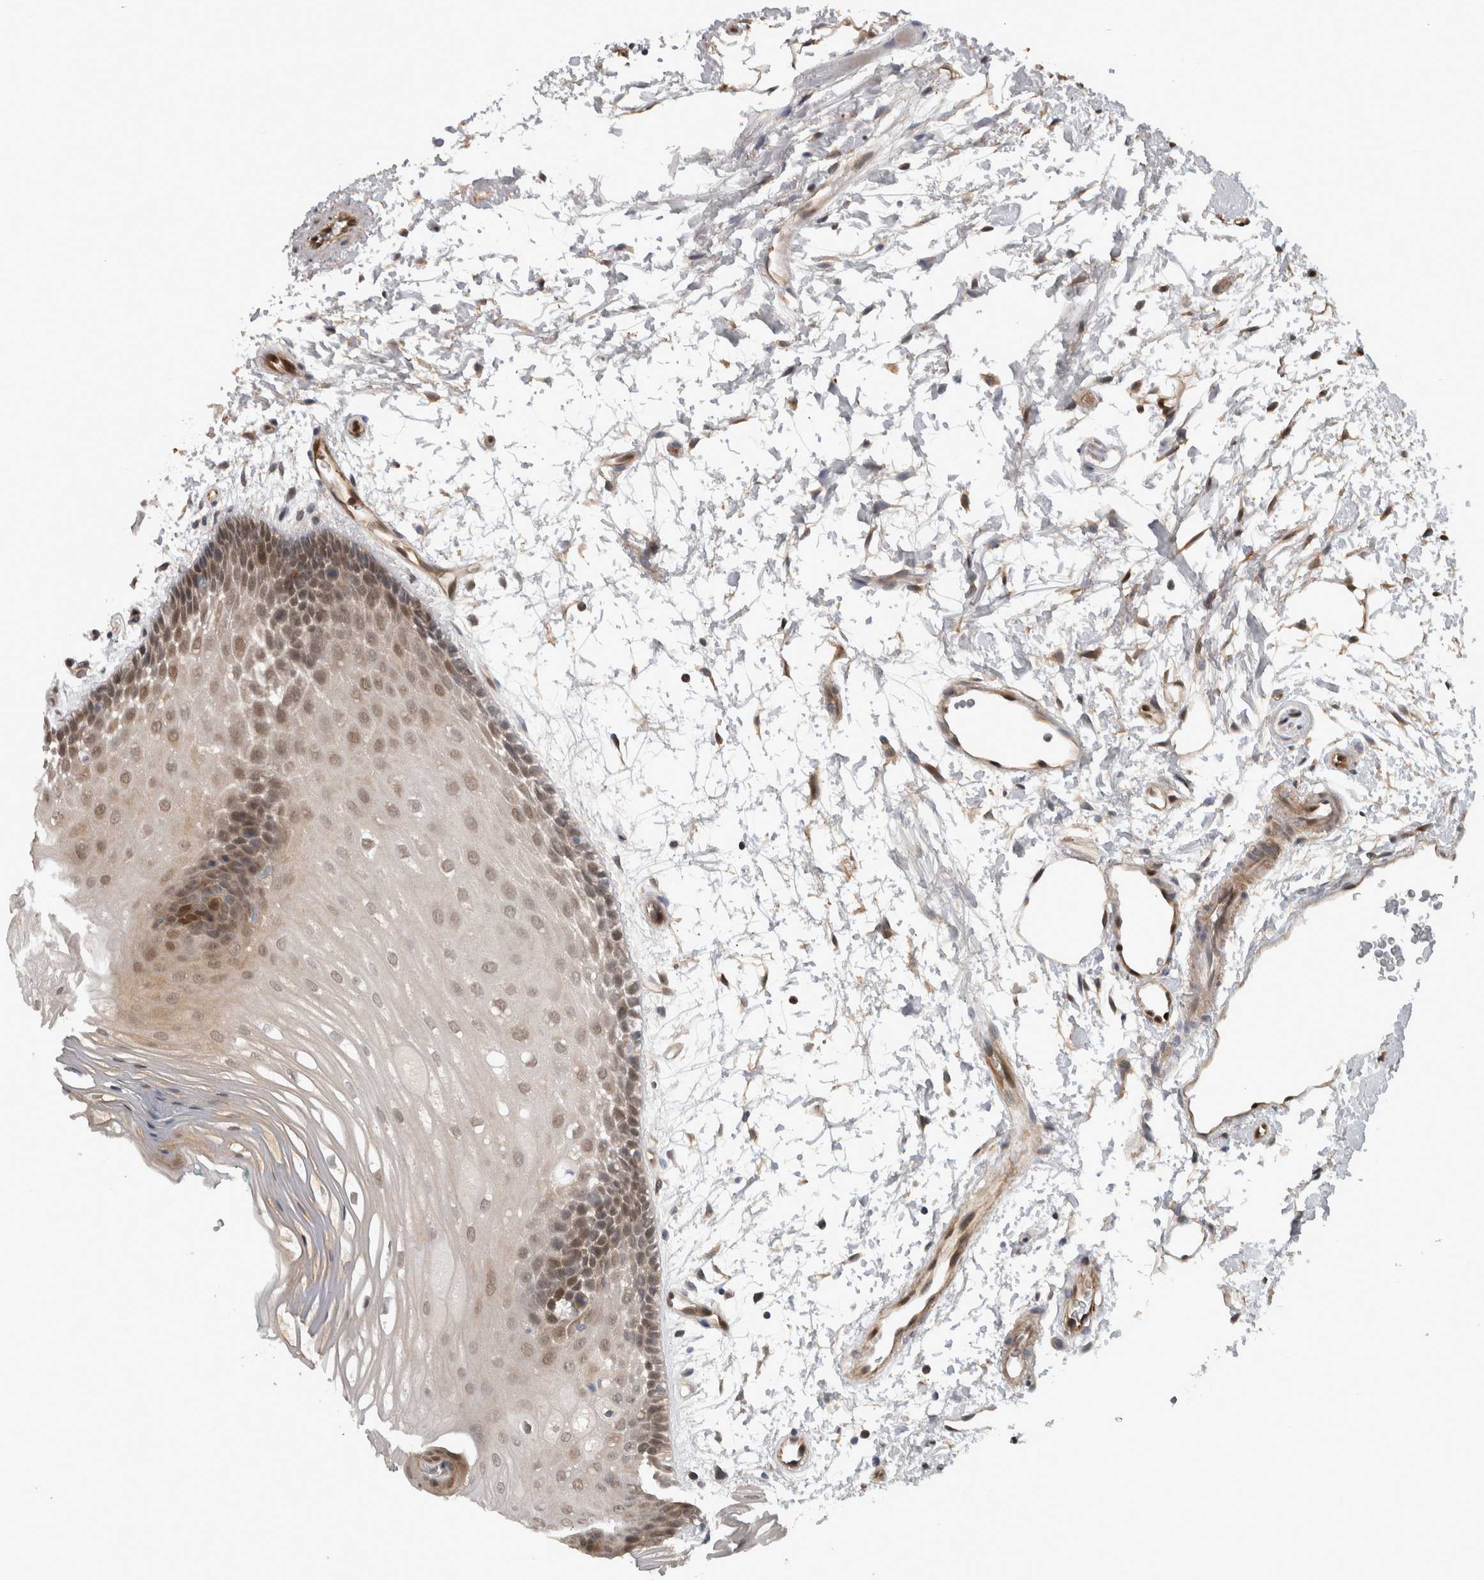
{"staining": {"intensity": "weak", "quantity": ">75%", "location": "nuclear"}, "tissue": "oral mucosa", "cell_type": "Squamous epithelial cells", "image_type": "normal", "snomed": [{"axis": "morphology", "description": "Normal tissue, NOS"}, {"axis": "topography", "description": "Skeletal muscle"}, {"axis": "topography", "description": "Oral tissue"}, {"axis": "topography", "description": "Peripheral nerve tissue"}], "caption": "High-magnification brightfield microscopy of unremarkable oral mucosa stained with DAB (3,3'-diaminobenzidine) (brown) and counterstained with hematoxylin (blue). squamous epithelial cells exhibit weak nuclear expression is appreciated in approximately>75% of cells.", "gene": "NAPRT", "patient": {"sex": "female", "age": 84}}